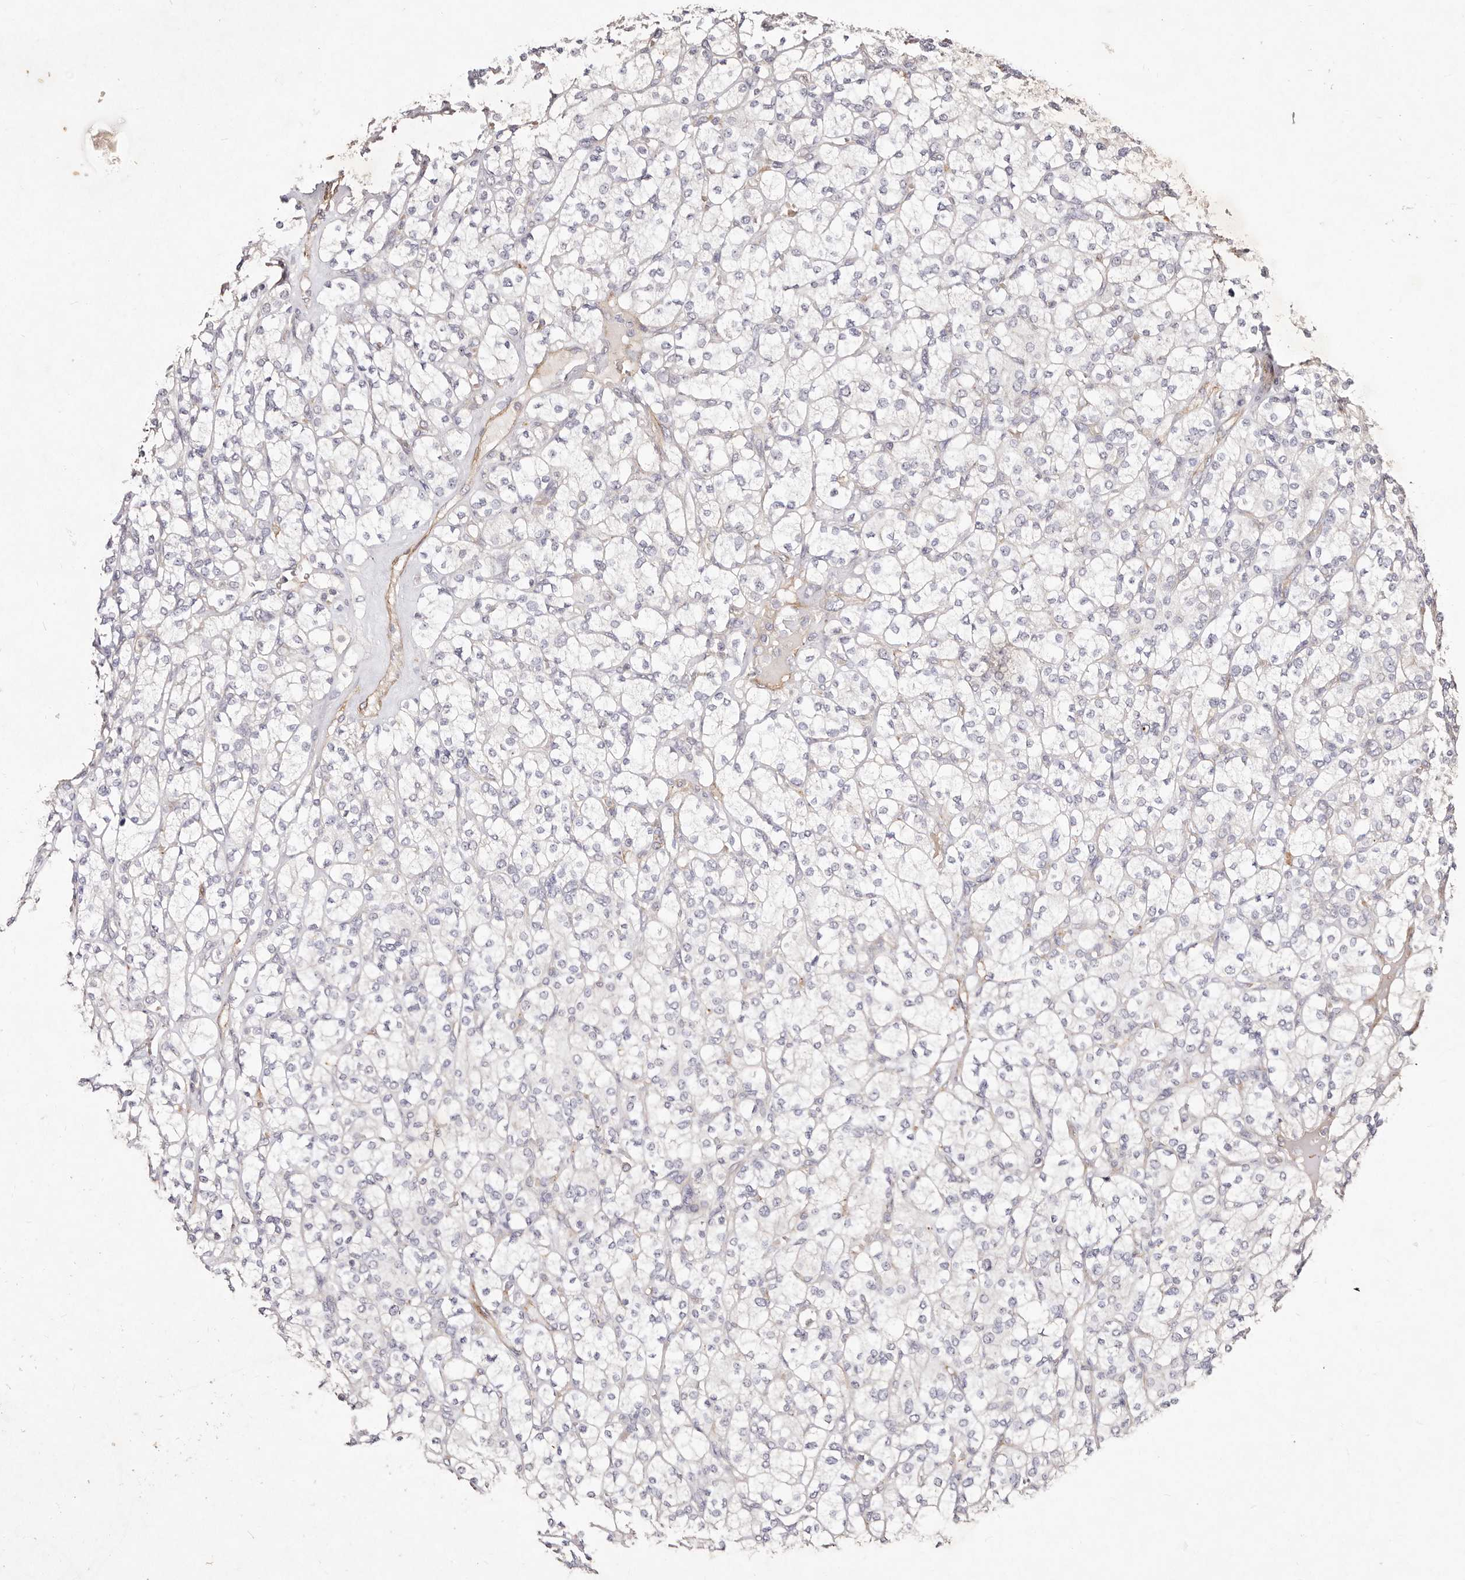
{"staining": {"intensity": "negative", "quantity": "none", "location": "none"}, "tissue": "renal cancer", "cell_type": "Tumor cells", "image_type": "cancer", "snomed": [{"axis": "morphology", "description": "Adenocarcinoma, NOS"}, {"axis": "topography", "description": "Kidney"}], "caption": "Adenocarcinoma (renal) was stained to show a protein in brown. There is no significant expression in tumor cells.", "gene": "MTMR11", "patient": {"sex": "male", "age": 77}}